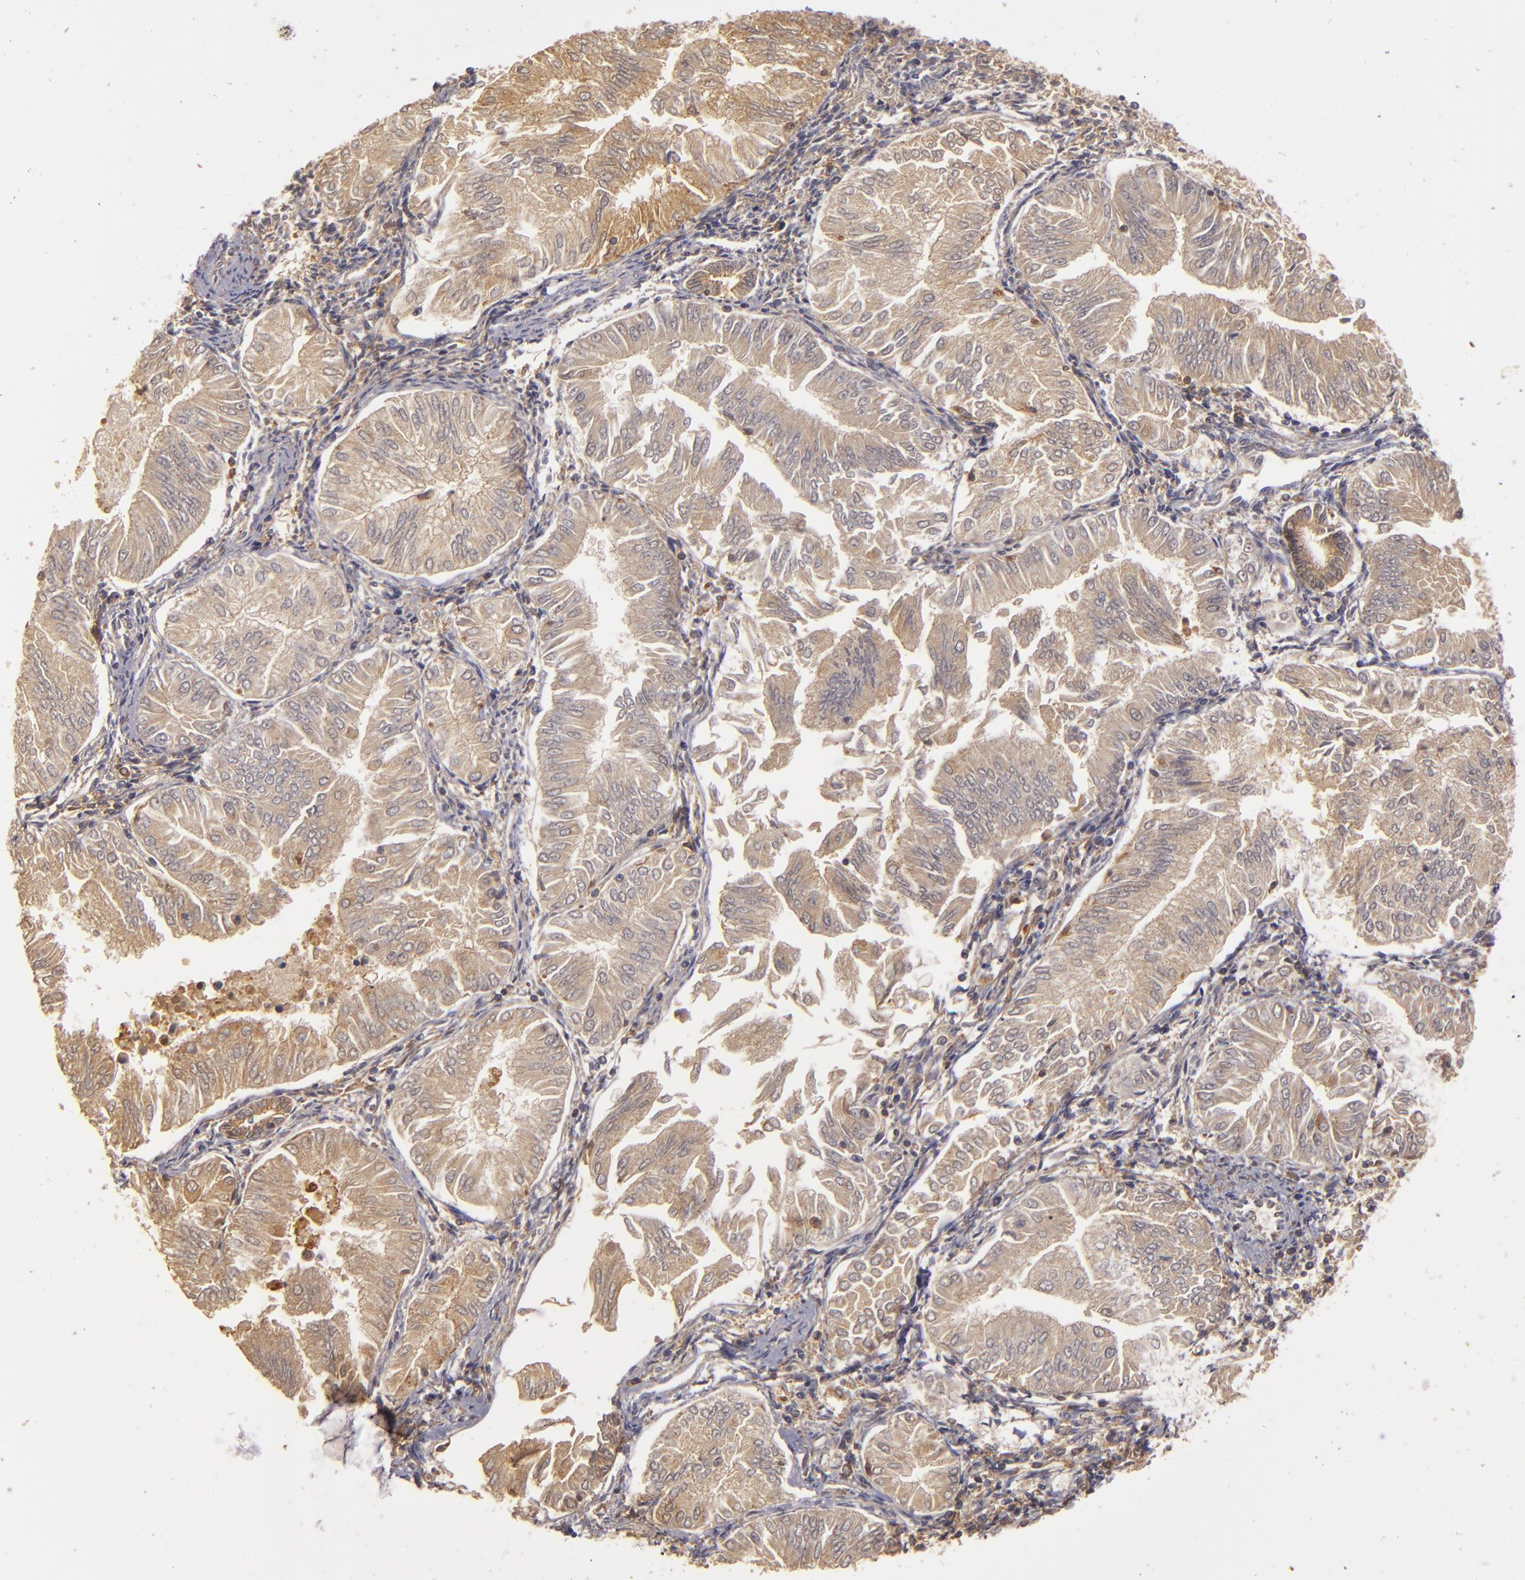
{"staining": {"intensity": "strong", "quantity": ">75%", "location": "cytoplasmic/membranous"}, "tissue": "endometrial cancer", "cell_type": "Tumor cells", "image_type": "cancer", "snomed": [{"axis": "morphology", "description": "Adenocarcinoma, NOS"}, {"axis": "topography", "description": "Endometrium"}], "caption": "Tumor cells exhibit high levels of strong cytoplasmic/membranous staining in approximately >75% of cells in endometrial cancer.", "gene": "PRKCD", "patient": {"sex": "female", "age": 53}}